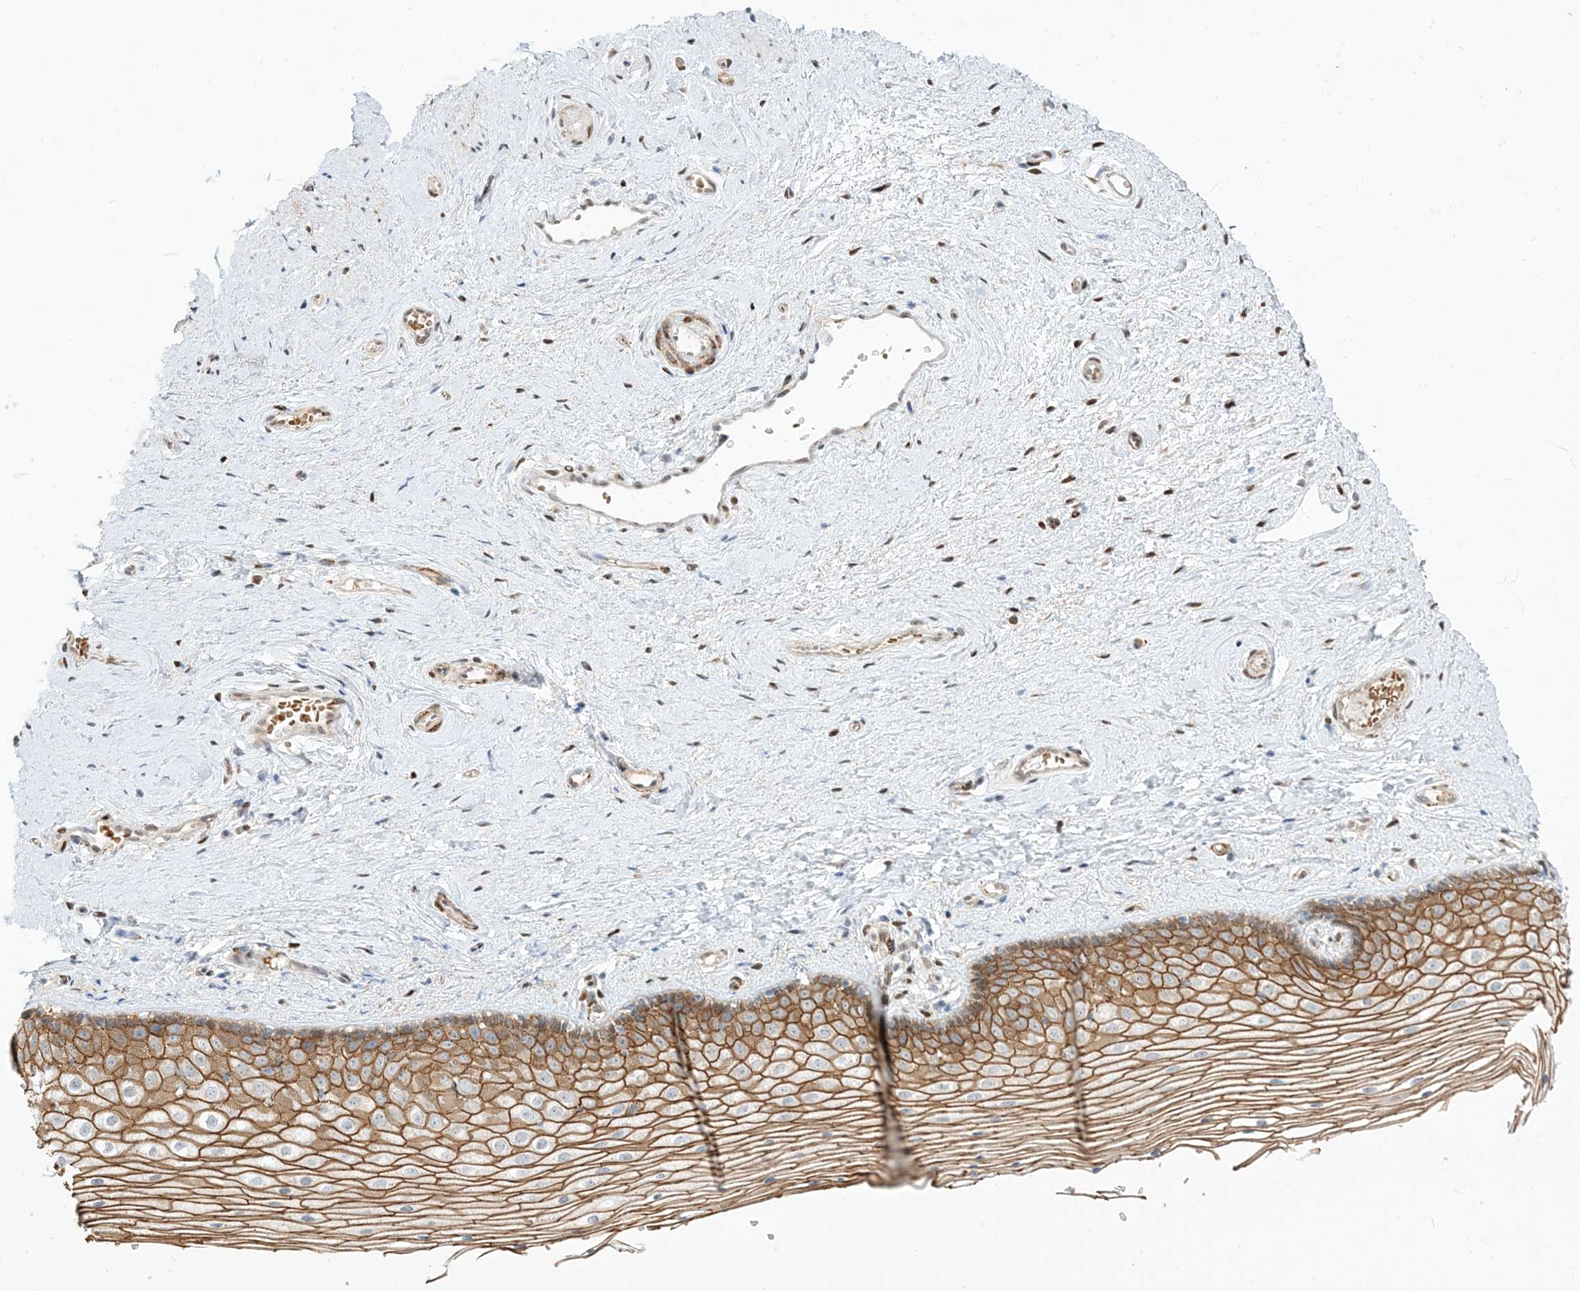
{"staining": {"intensity": "moderate", "quantity": ">75%", "location": "cytoplasmic/membranous"}, "tissue": "vagina", "cell_type": "Squamous epithelial cells", "image_type": "normal", "snomed": [{"axis": "morphology", "description": "Normal tissue, NOS"}, {"axis": "topography", "description": "Vagina"}], "caption": "Protein staining reveals moderate cytoplasmic/membranous expression in about >75% of squamous epithelial cells in benign vagina.", "gene": "RIN1", "patient": {"sex": "female", "age": 46}}